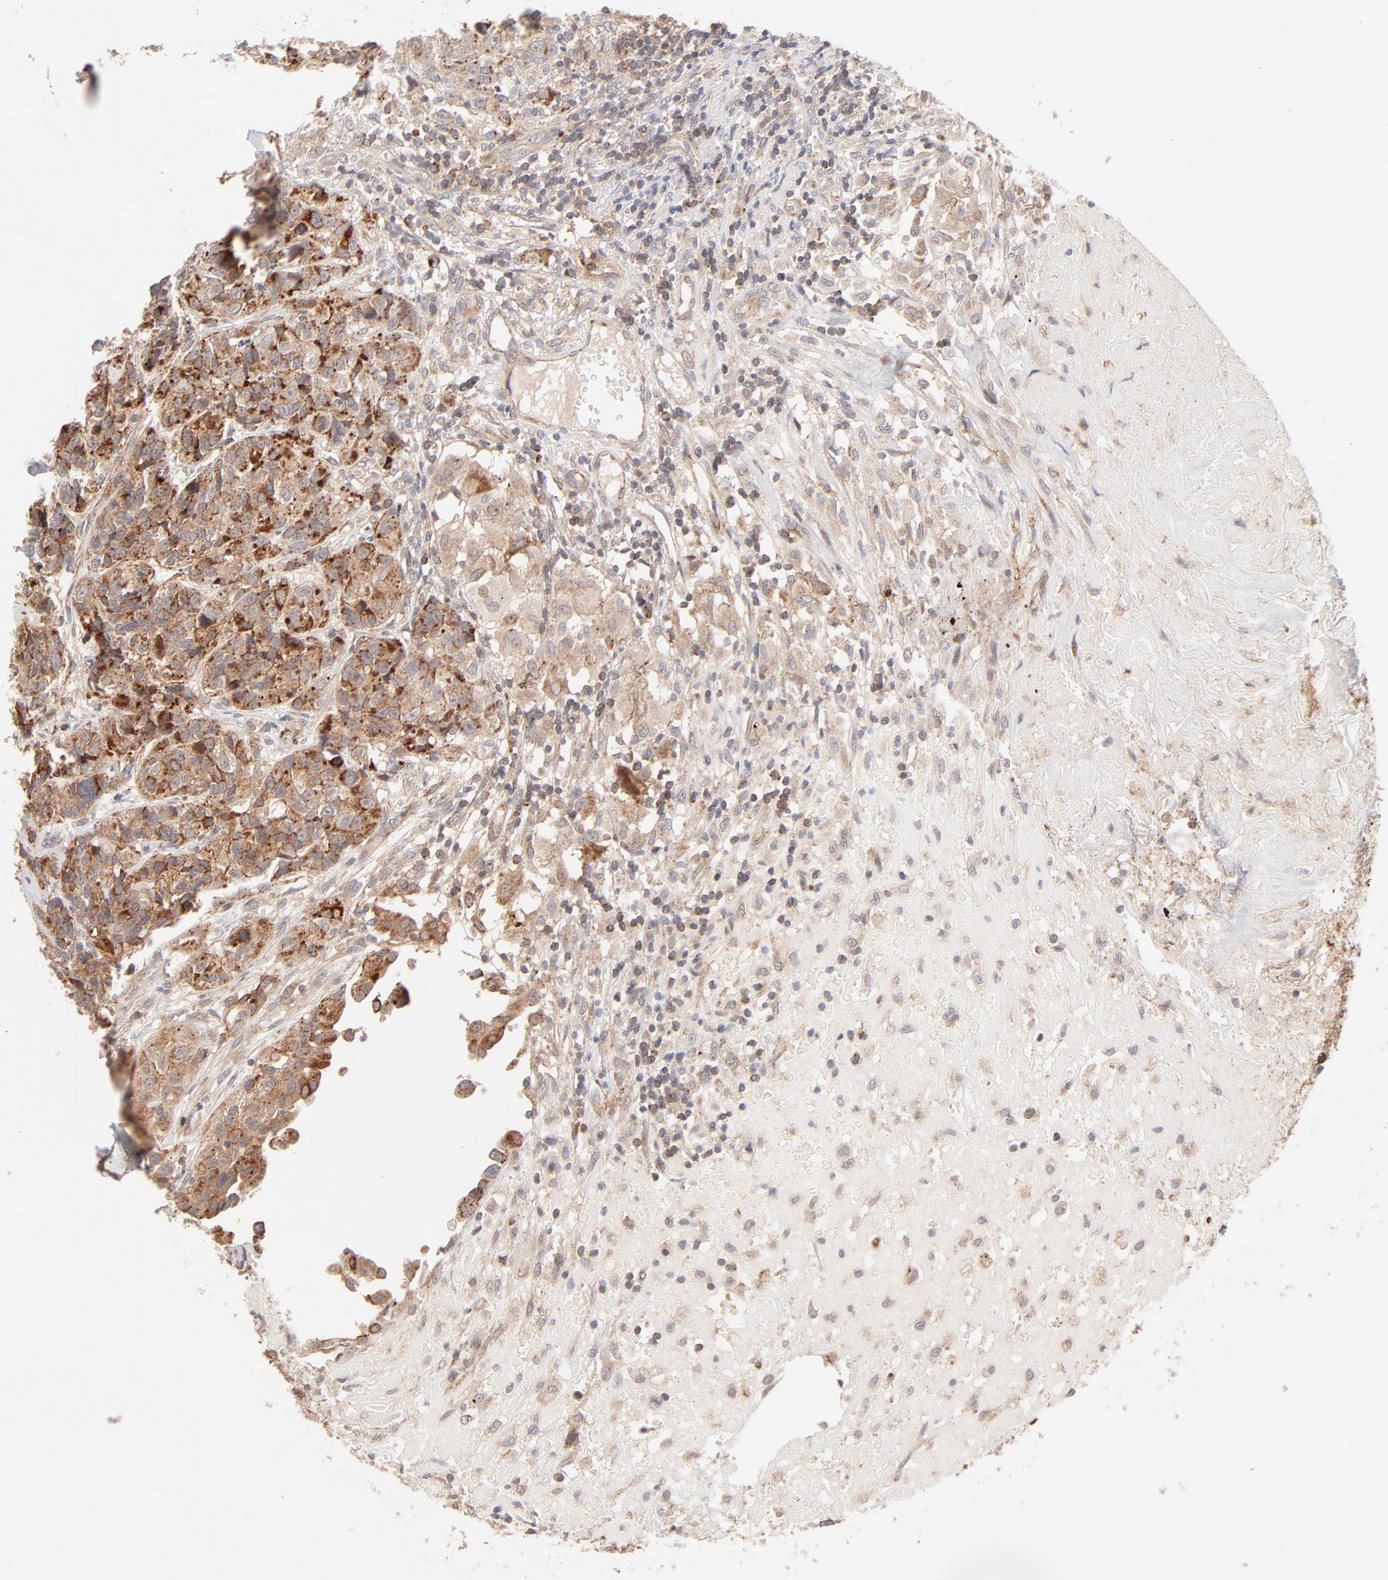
{"staining": {"intensity": "strong", "quantity": ">75%", "location": "cytoplasmic/membranous"}, "tissue": "urothelial cancer", "cell_type": "Tumor cells", "image_type": "cancer", "snomed": [{"axis": "morphology", "description": "Urothelial carcinoma, High grade"}, {"axis": "topography", "description": "Urinary bladder"}], "caption": "IHC of human high-grade urothelial carcinoma shows high levels of strong cytoplasmic/membranous staining in about >75% of tumor cells.", "gene": "CSPG4", "patient": {"sex": "female", "age": 81}}